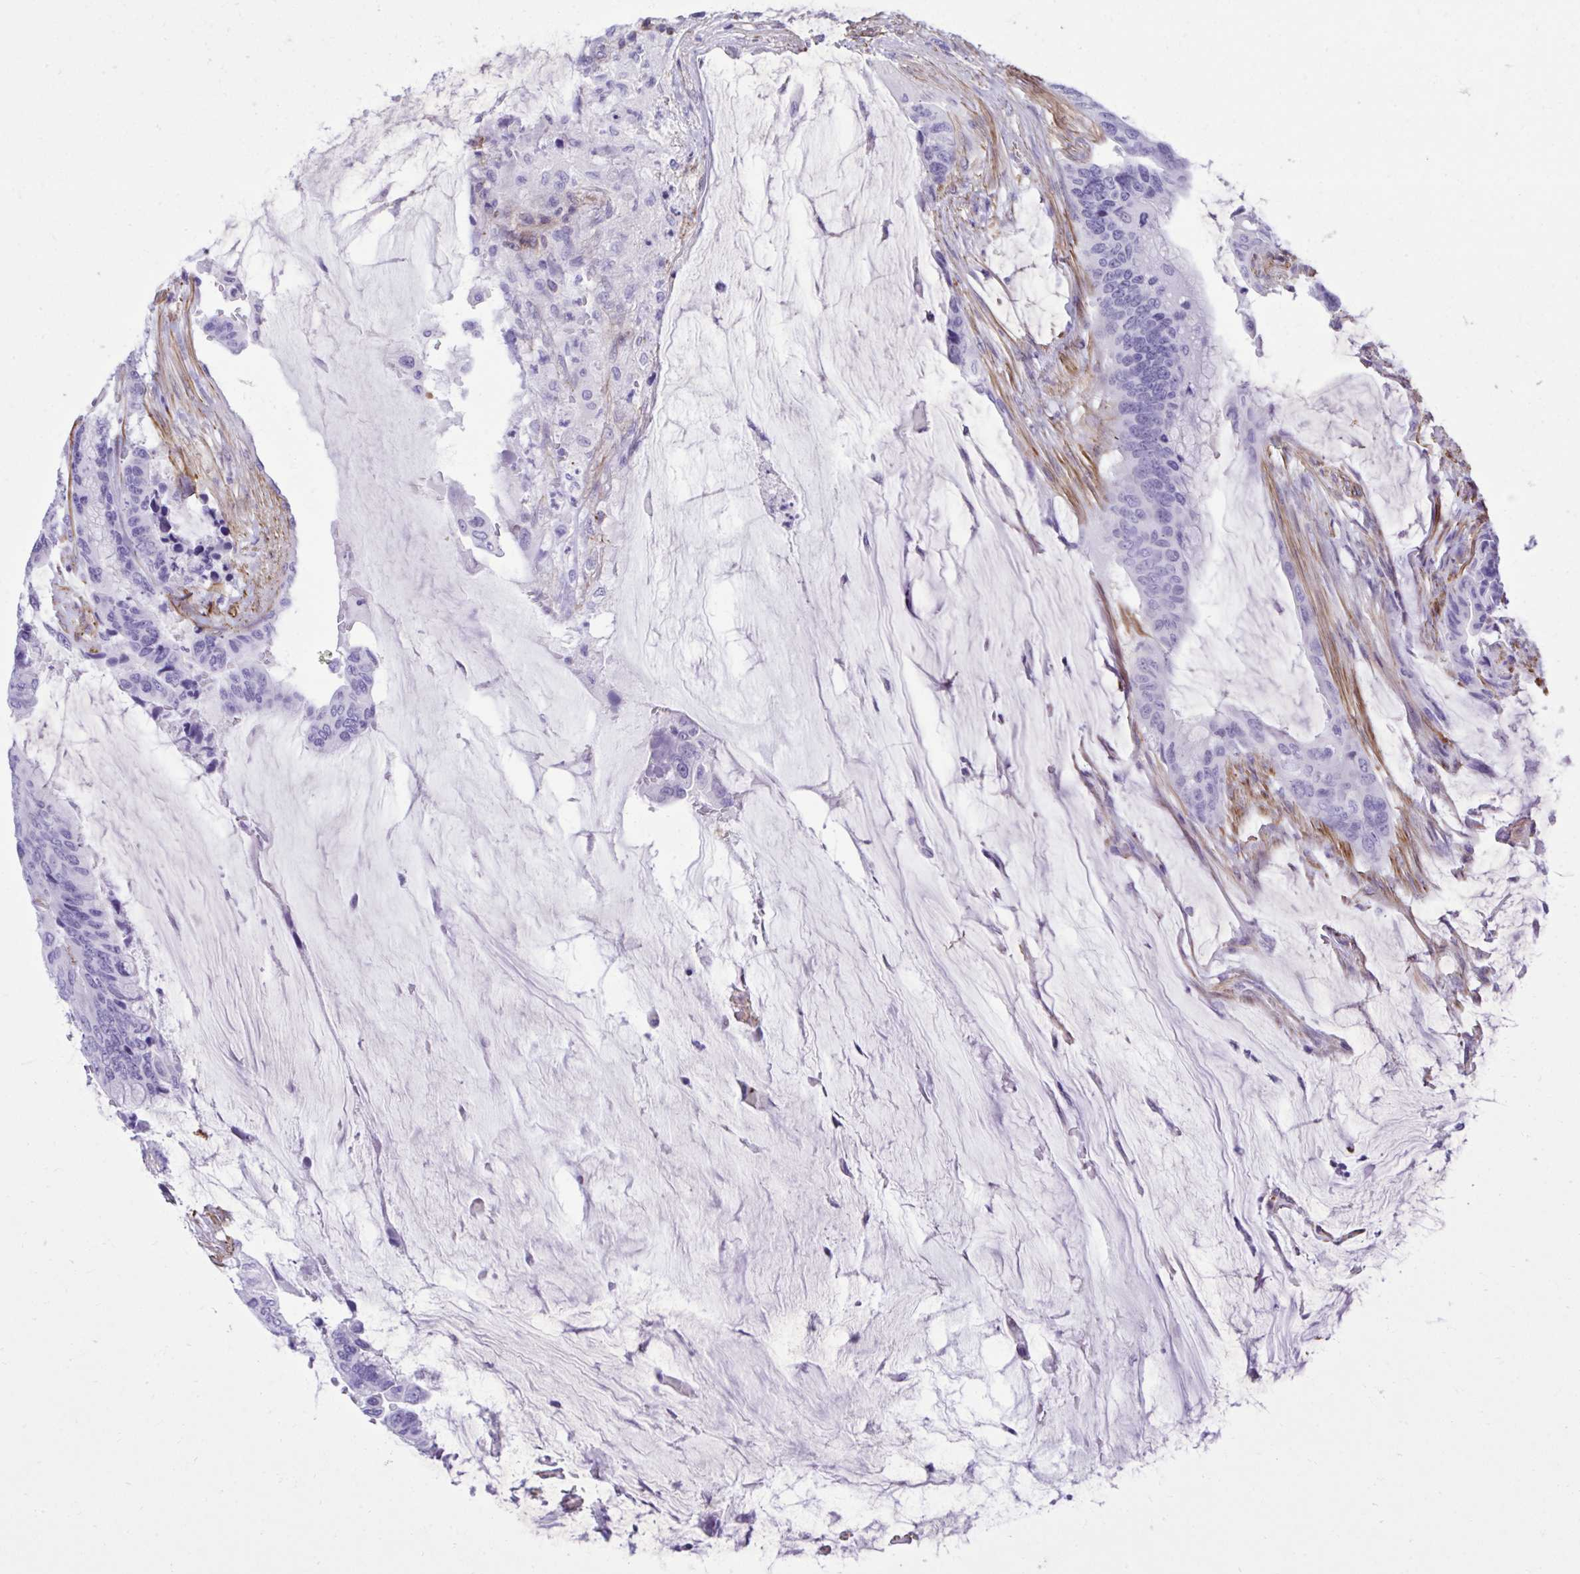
{"staining": {"intensity": "negative", "quantity": "none", "location": "none"}, "tissue": "colorectal cancer", "cell_type": "Tumor cells", "image_type": "cancer", "snomed": [{"axis": "morphology", "description": "Adenocarcinoma, NOS"}, {"axis": "topography", "description": "Rectum"}], "caption": "High magnification brightfield microscopy of colorectal cancer (adenocarcinoma) stained with DAB (brown) and counterstained with hematoxylin (blue): tumor cells show no significant positivity.", "gene": "PITPNM3", "patient": {"sex": "female", "age": 59}}